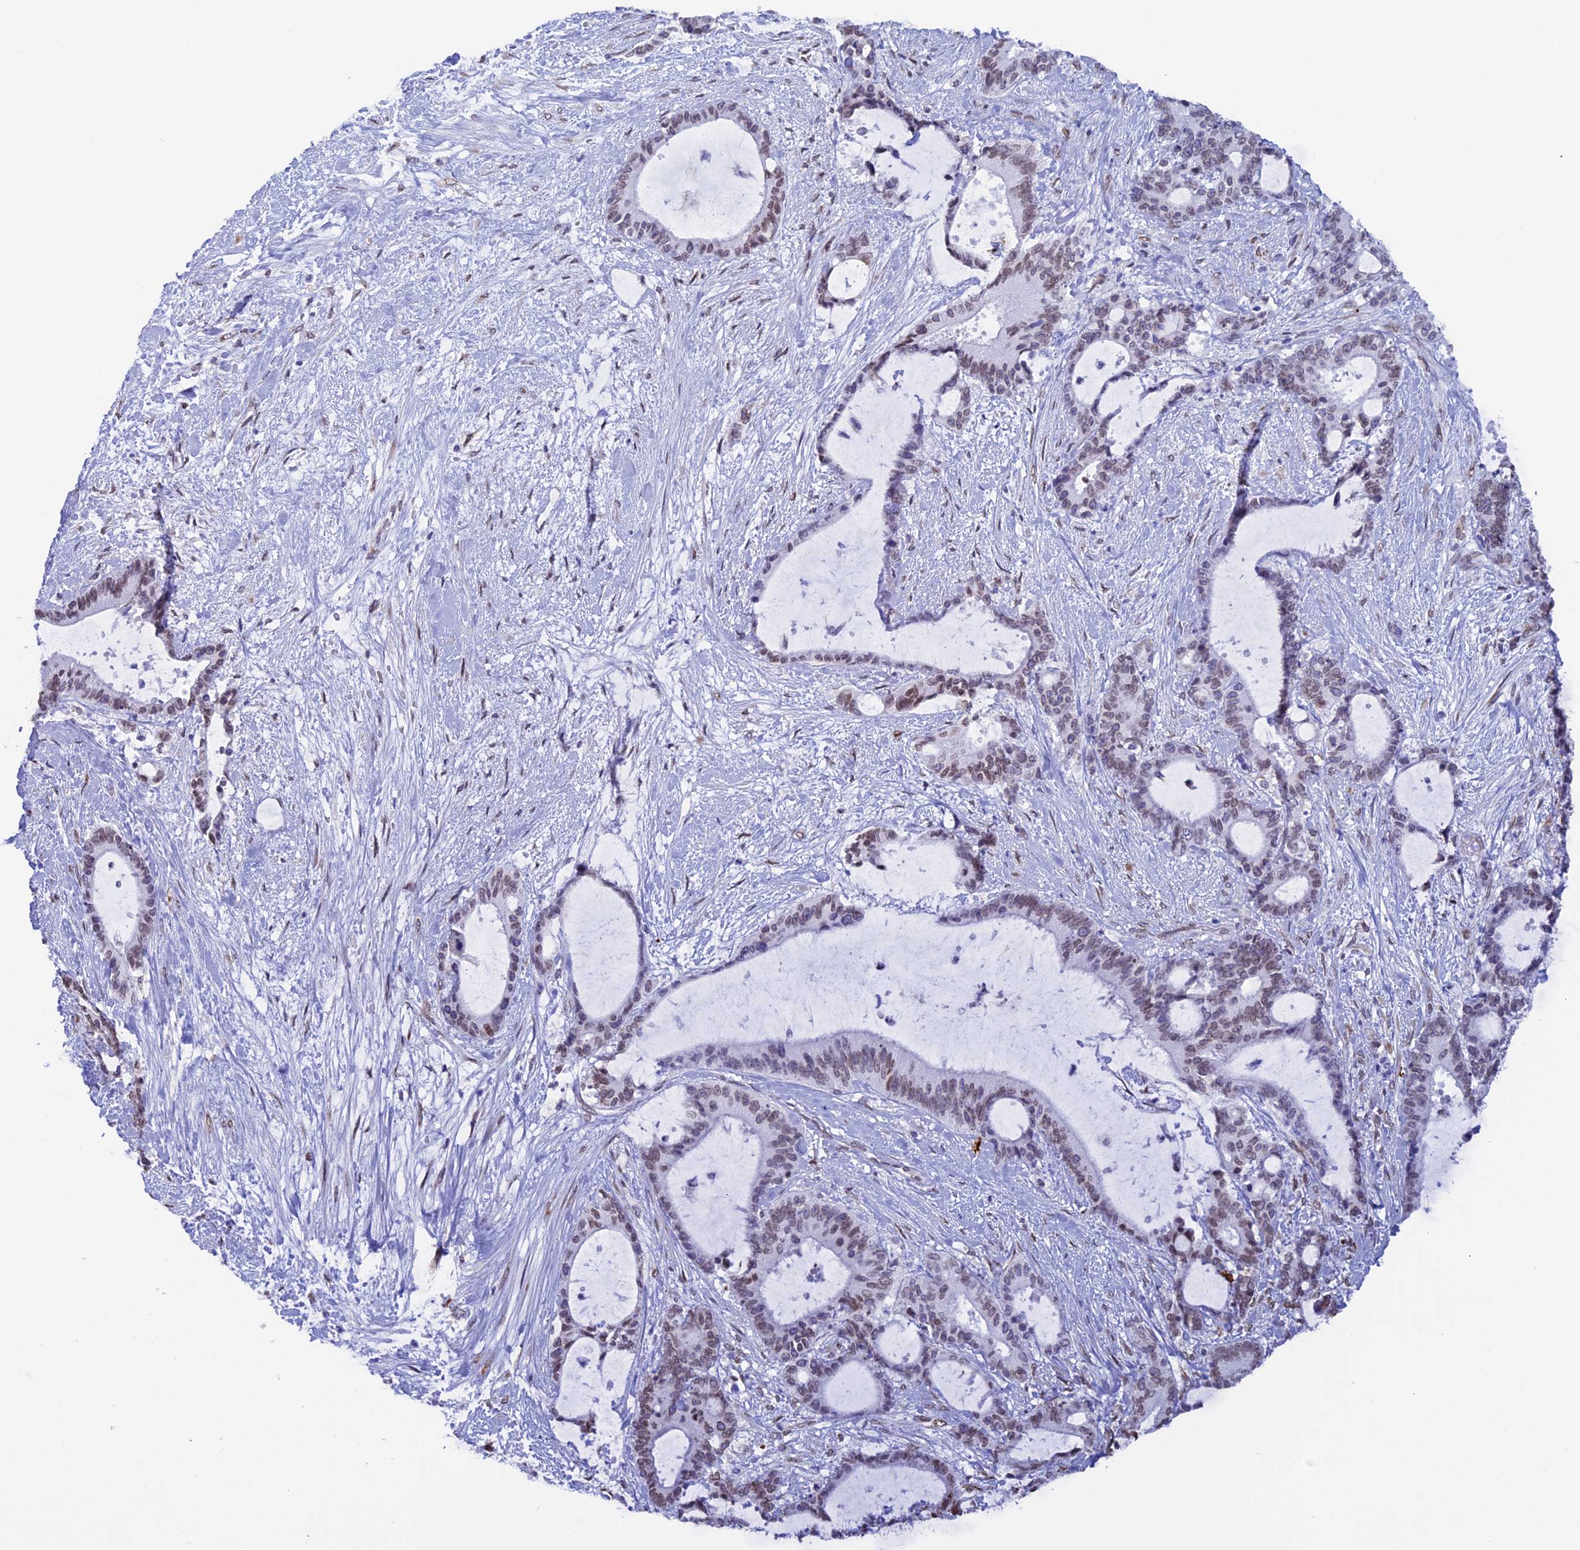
{"staining": {"intensity": "weak", "quantity": "25%-75%", "location": "nuclear"}, "tissue": "liver cancer", "cell_type": "Tumor cells", "image_type": "cancer", "snomed": [{"axis": "morphology", "description": "Normal tissue, NOS"}, {"axis": "morphology", "description": "Cholangiocarcinoma"}, {"axis": "topography", "description": "Liver"}, {"axis": "topography", "description": "Peripheral nerve tissue"}], "caption": "Tumor cells reveal weak nuclear expression in about 25%-75% of cells in cholangiocarcinoma (liver). (brown staining indicates protein expression, while blue staining denotes nuclei).", "gene": "TMPRSS7", "patient": {"sex": "female", "age": 73}}